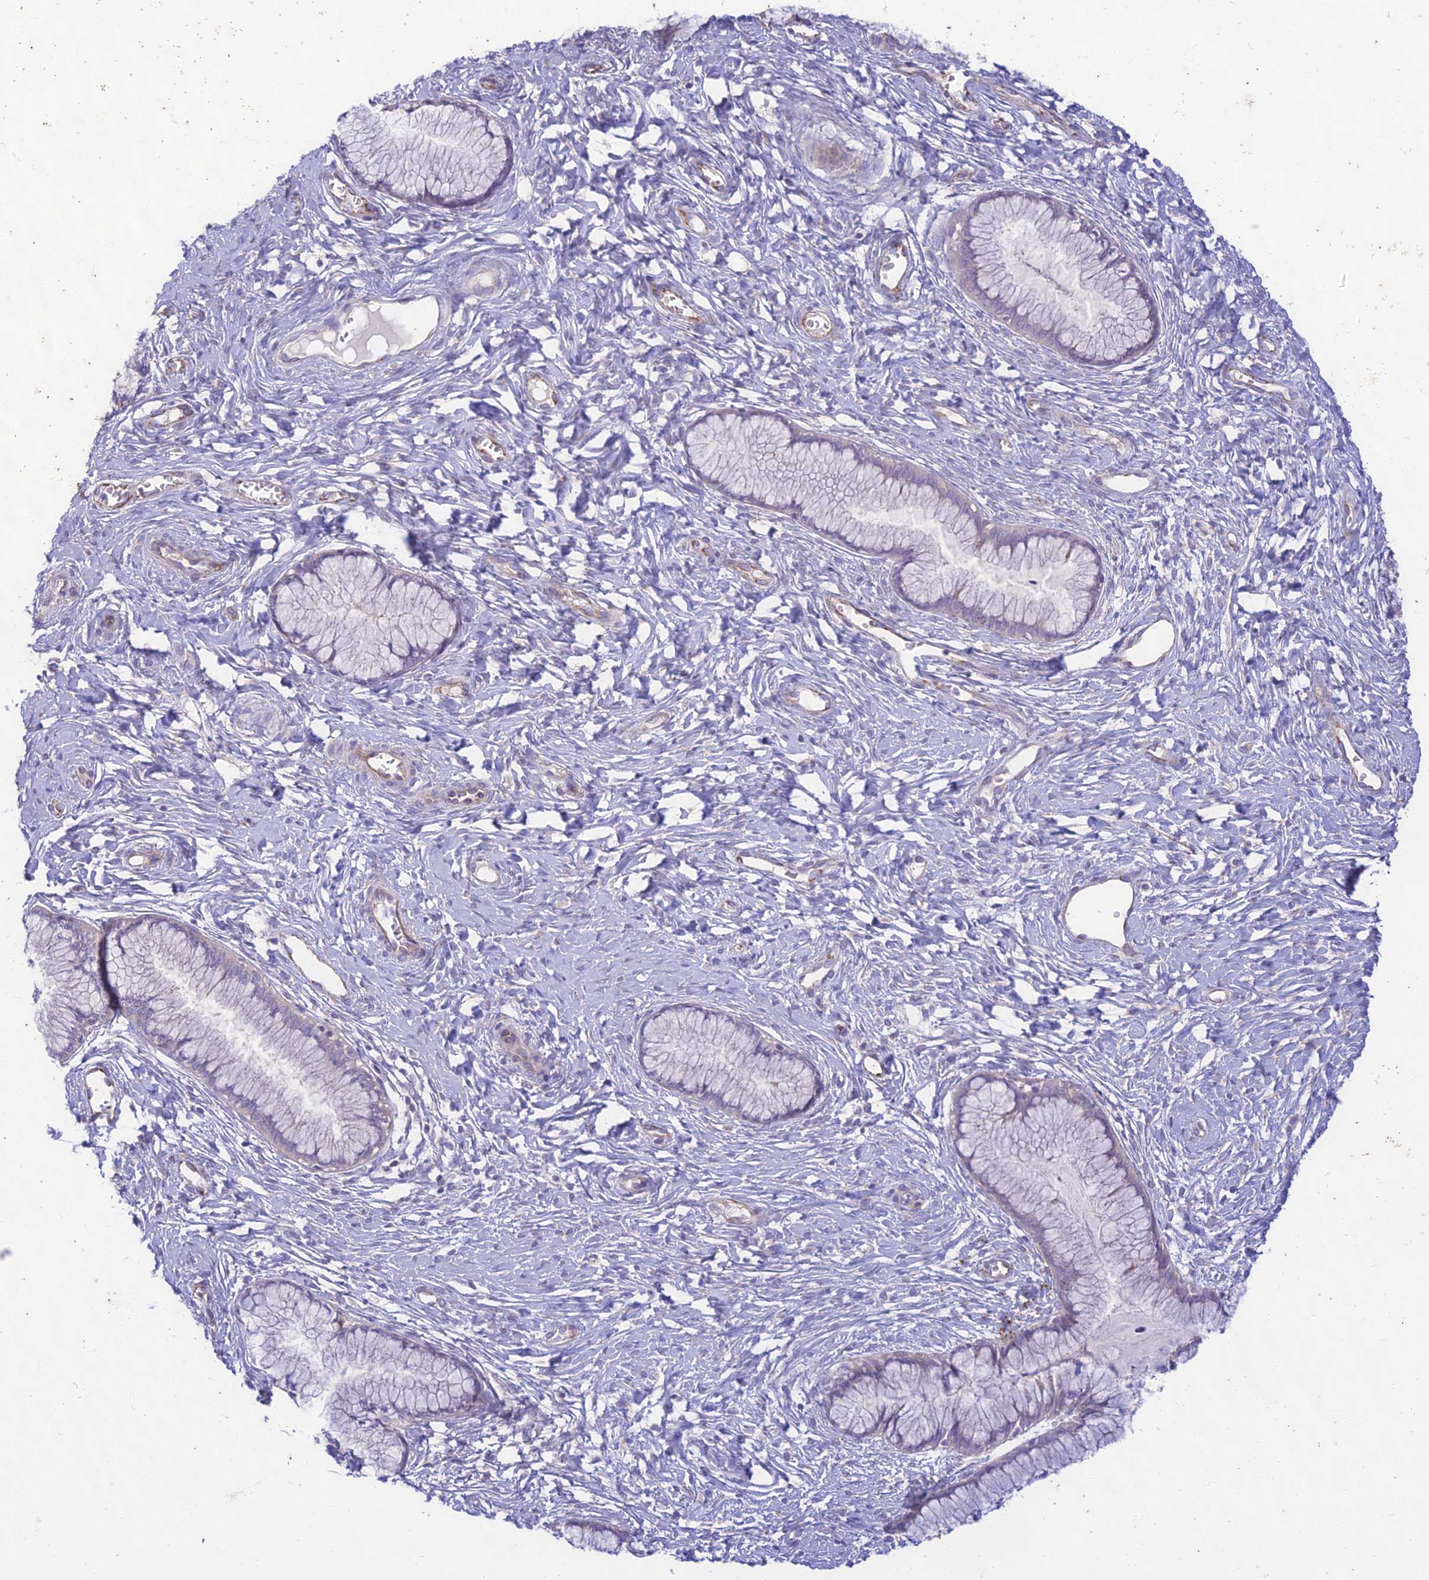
{"staining": {"intensity": "negative", "quantity": "none", "location": "none"}, "tissue": "cervix", "cell_type": "Glandular cells", "image_type": "normal", "snomed": [{"axis": "morphology", "description": "Normal tissue, NOS"}, {"axis": "topography", "description": "Cervix"}], "caption": "IHC image of normal human cervix stained for a protein (brown), which reveals no staining in glandular cells.", "gene": "PTCD2", "patient": {"sex": "female", "age": 42}}